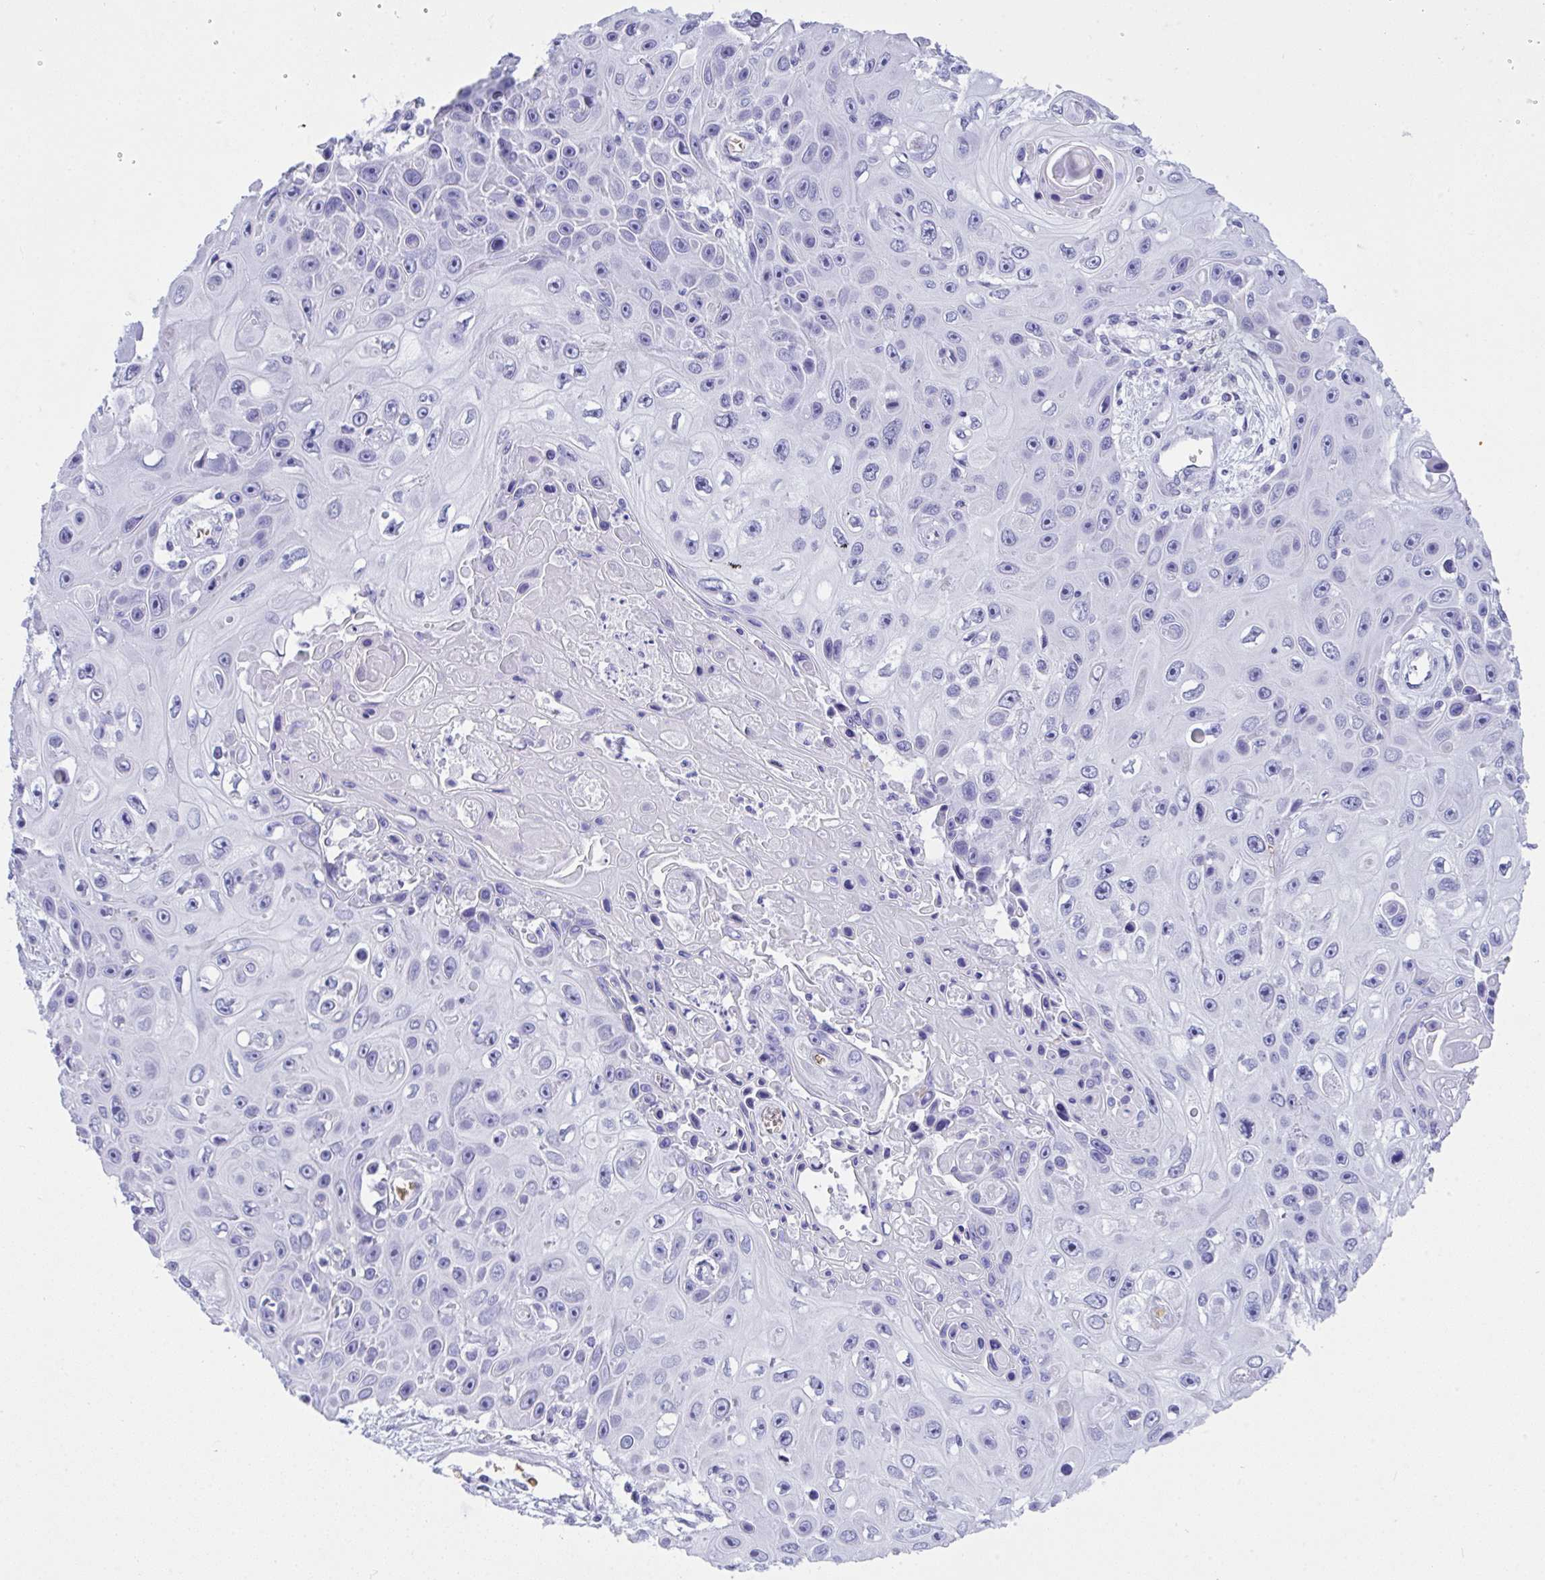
{"staining": {"intensity": "negative", "quantity": "none", "location": "none"}, "tissue": "skin cancer", "cell_type": "Tumor cells", "image_type": "cancer", "snomed": [{"axis": "morphology", "description": "Squamous cell carcinoma, NOS"}, {"axis": "topography", "description": "Skin"}], "caption": "The immunohistochemistry micrograph has no significant staining in tumor cells of squamous cell carcinoma (skin) tissue. (DAB immunohistochemistry visualized using brightfield microscopy, high magnification).", "gene": "ANK1", "patient": {"sex": "male", "age": 82}}